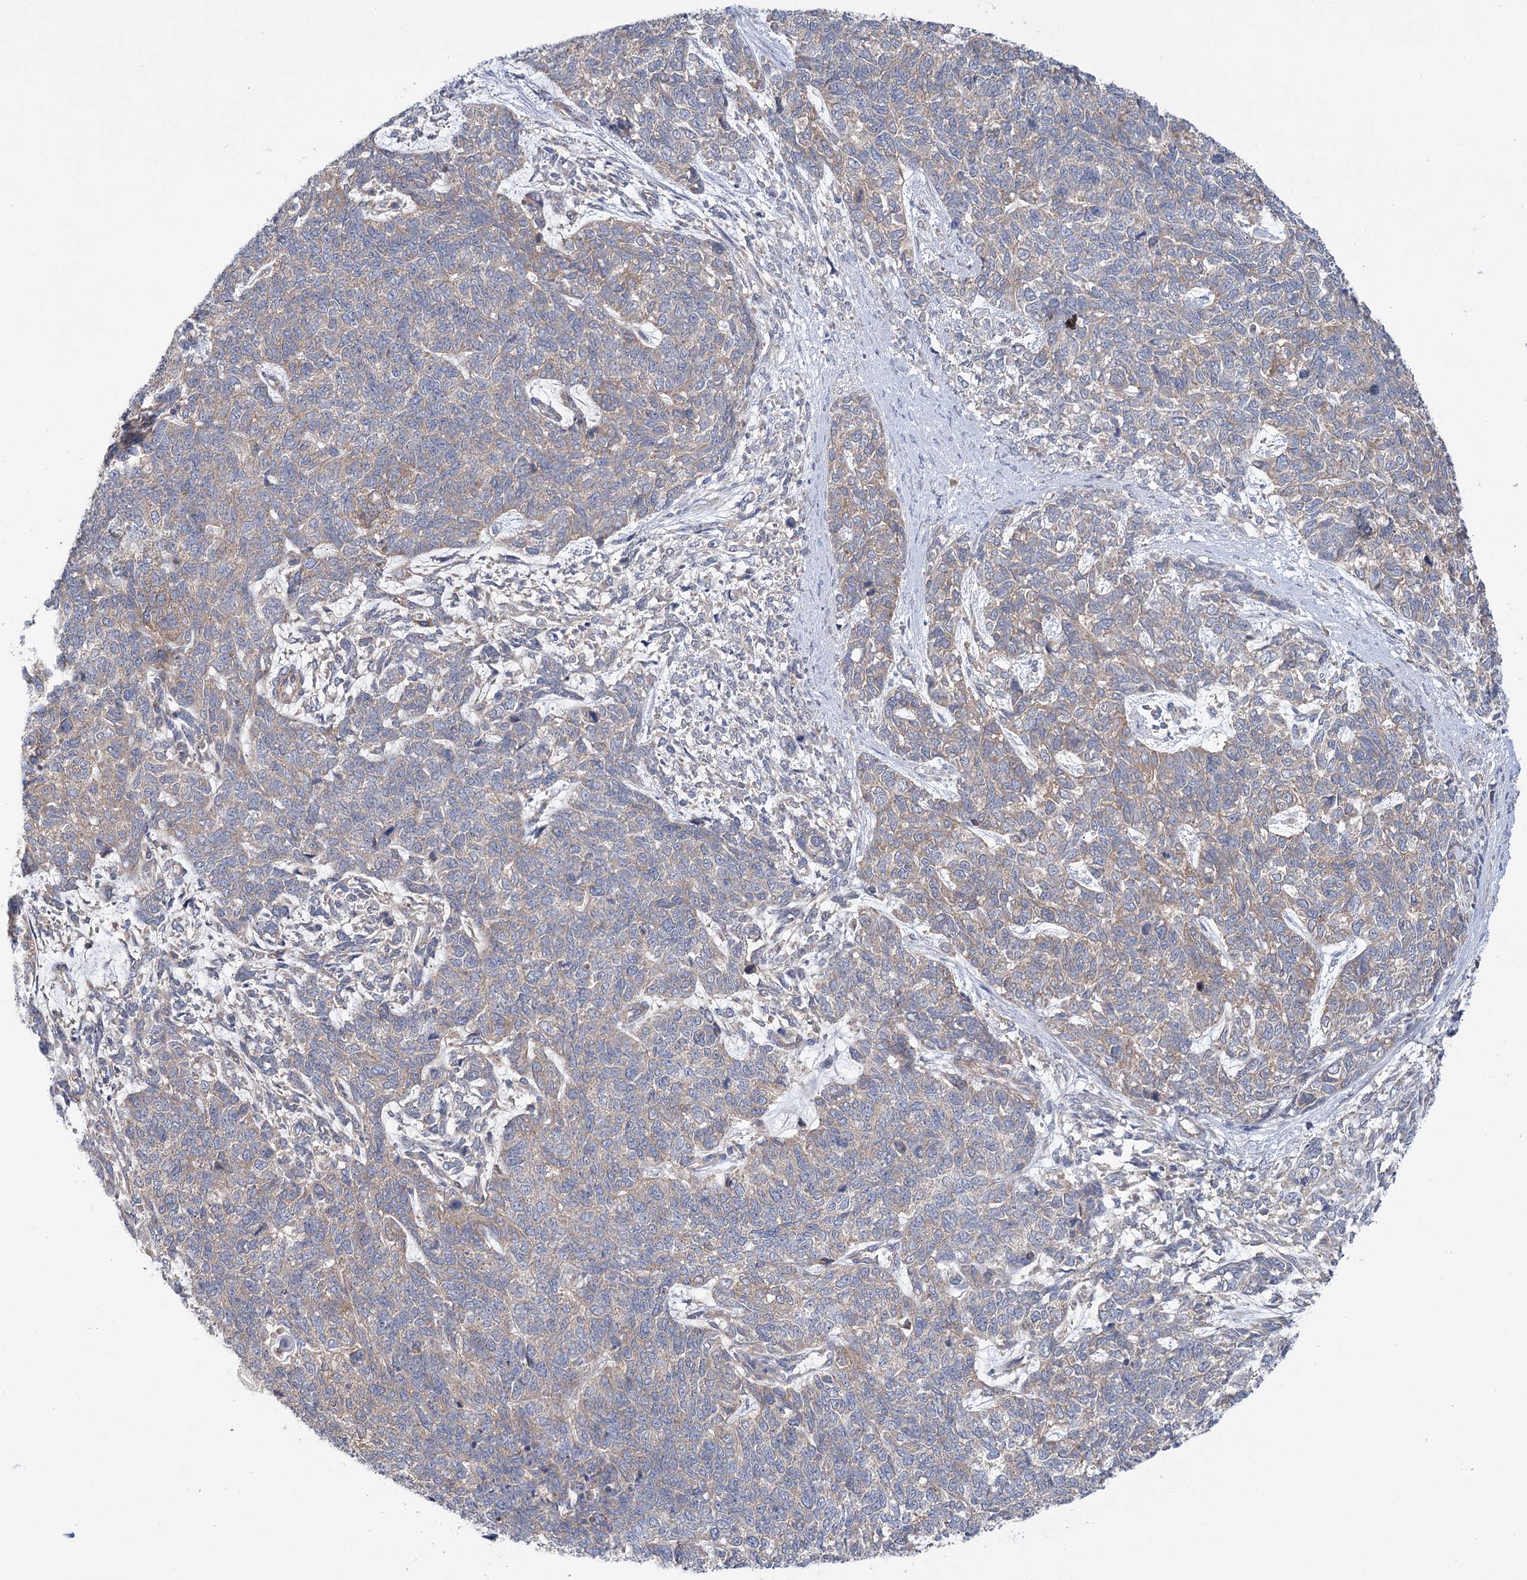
{"staining": {"intensity": "weak", "quantity": "<25%", "location": "cytoplasmic/membranous"}, "tissue": "cervical cancer", "cell_type": "Tumor cells", "image_type": "cancer", "snomed": [{"axis": "morphology", "description": "Squamous cell carcinoma, NOS"}, {"axis": "topography", "description": "Cervix"}], "caption": "This image is of cervical cancer stained with IHC to label a protein in brown with the nuclei are counter-stained blue. There is no staining in tumor cells. (Brightfield microscopy of DAB (3,3'-diaminobenzidine) IHC at high magnification).", "gene": "VPS37B", "patient": {"sex": "female", "age": 63}}